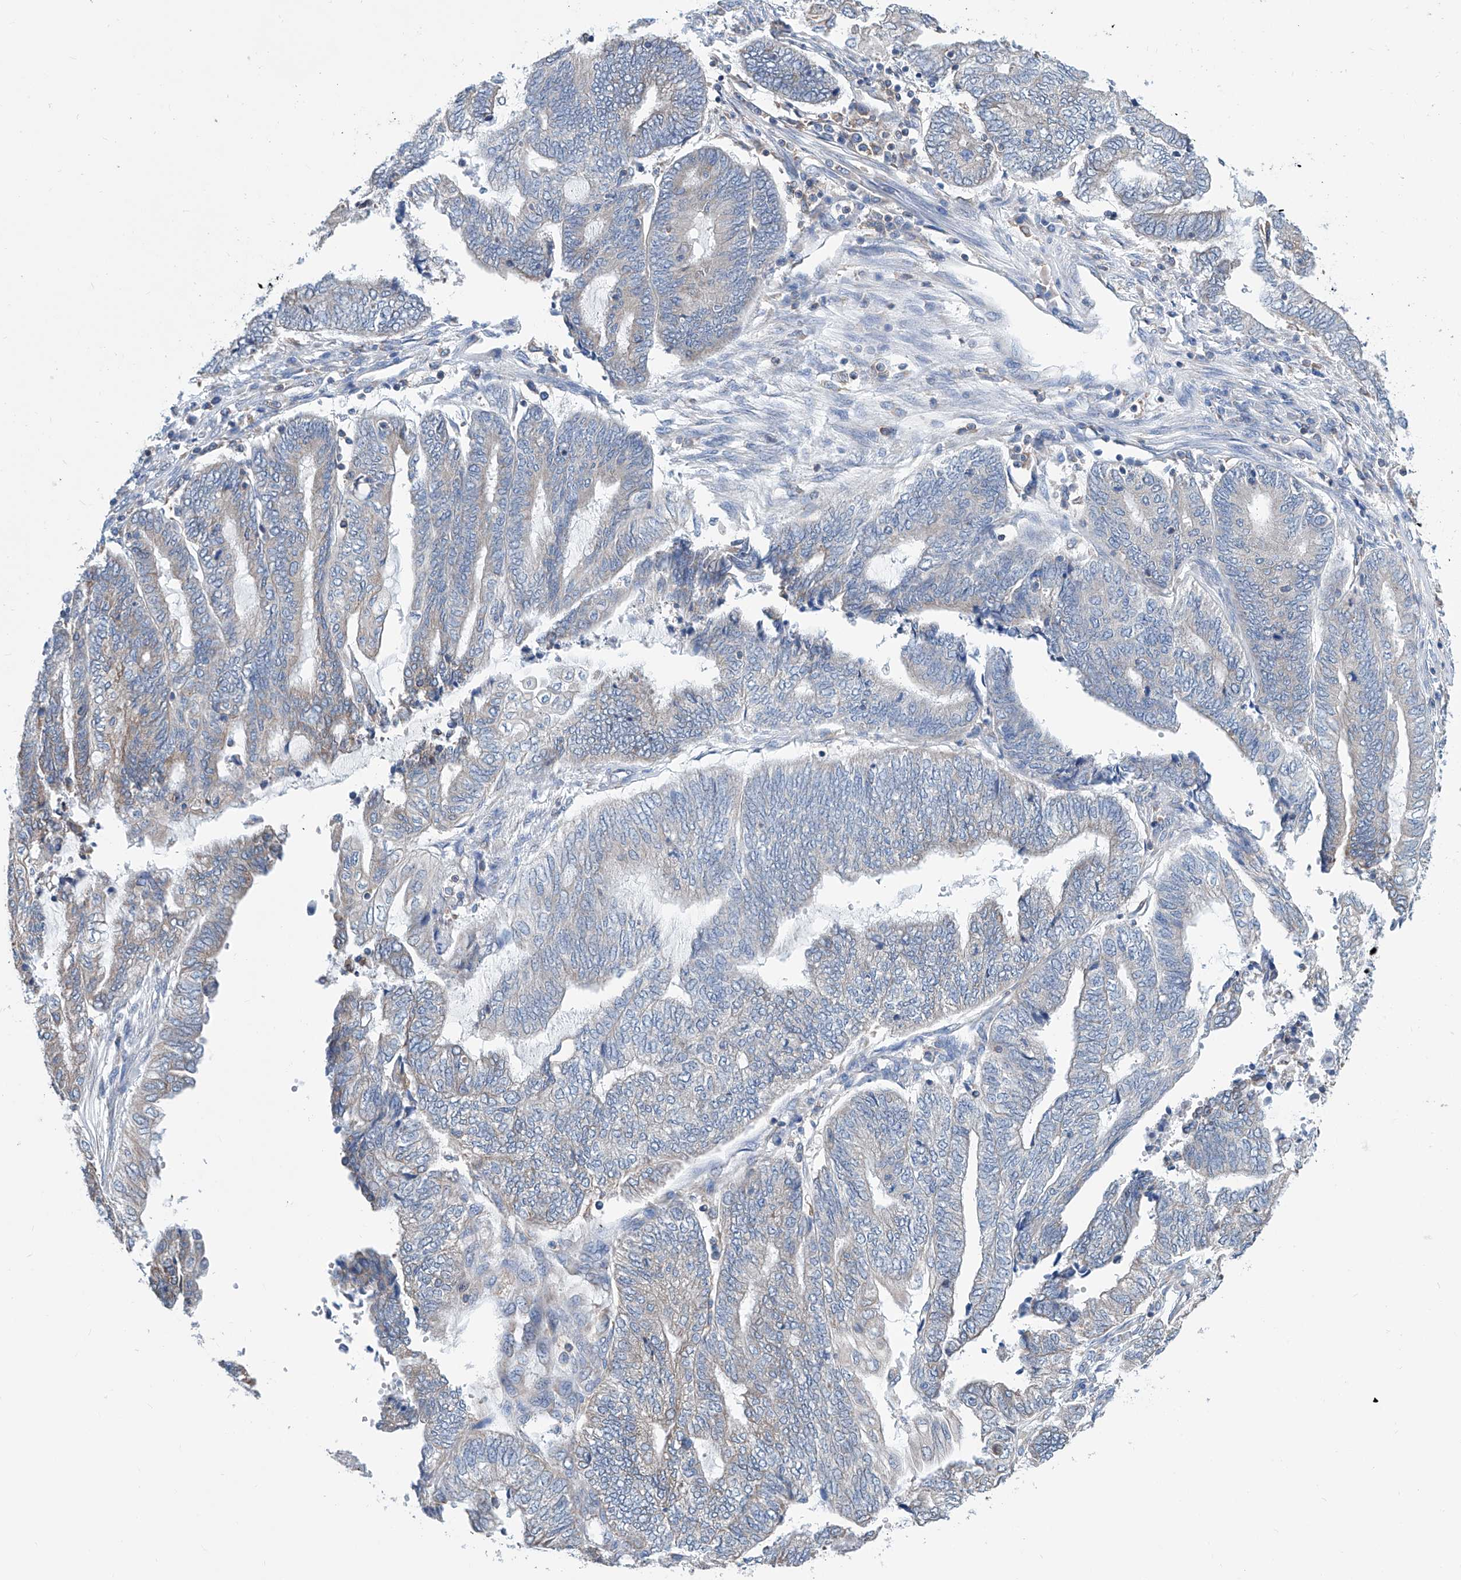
{"staining": {"intensity": "negative", "quantity": "none", "location": "none"}, "tissue": "endometrial cancer", "cell_type": "Tumor cells", "image_type": "cancer", "snomed": [{"axis": "morphology", "description": "Adenocarcinoma, NOS"}, {"axis": "topography", "description": "Uterus"}, {"axis": "topography", "description": "Endometrium"}], "caption": "There is no significant positivity in tumor cells of endometrial cancer. (Stains: DAB IHC with hematoxylin counter stain, Microscopy: brightfield microscopy at high magnification).", "gene": "MAD2L1", "patient": {"sex": "female", "age": 70}}